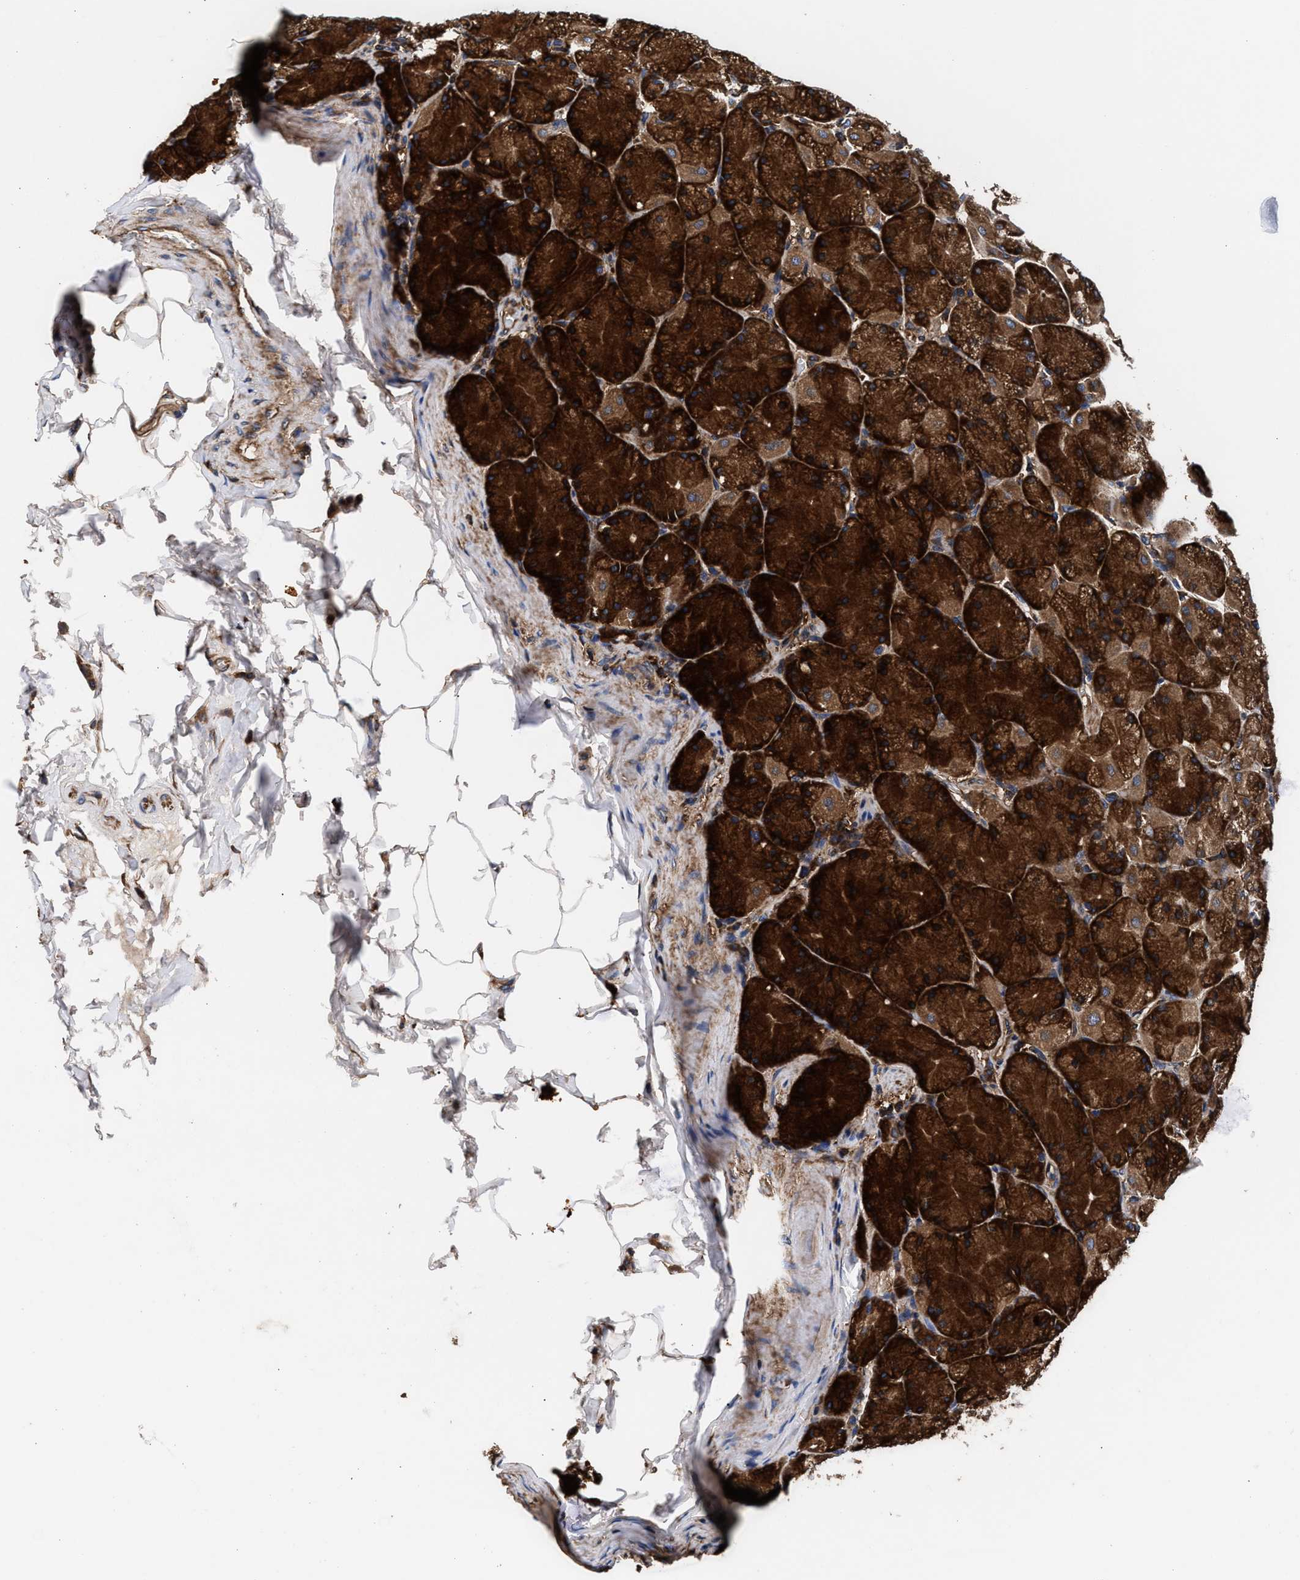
{"staining": {"intensity": "strong", "quantity": ">75%", "location": "cytoplasmic/membranous"}, "tissue": "stomach", "cell_type": "Glandular cells", "image_type": "normal", "snomed": [{"axis": "morphology", "description": "Normal tissue, NOS"}, {"axis": "topography", "description": "Stomach, upper"}], "caption": "Immunohistochemistry of unremarkable human stomach displays high levels of strong cytoplasmic/membranous expression in about >75% of glandular cells.", "gene": "ENSG00000286112", "patient": {"sex": "female", "age": 56}}